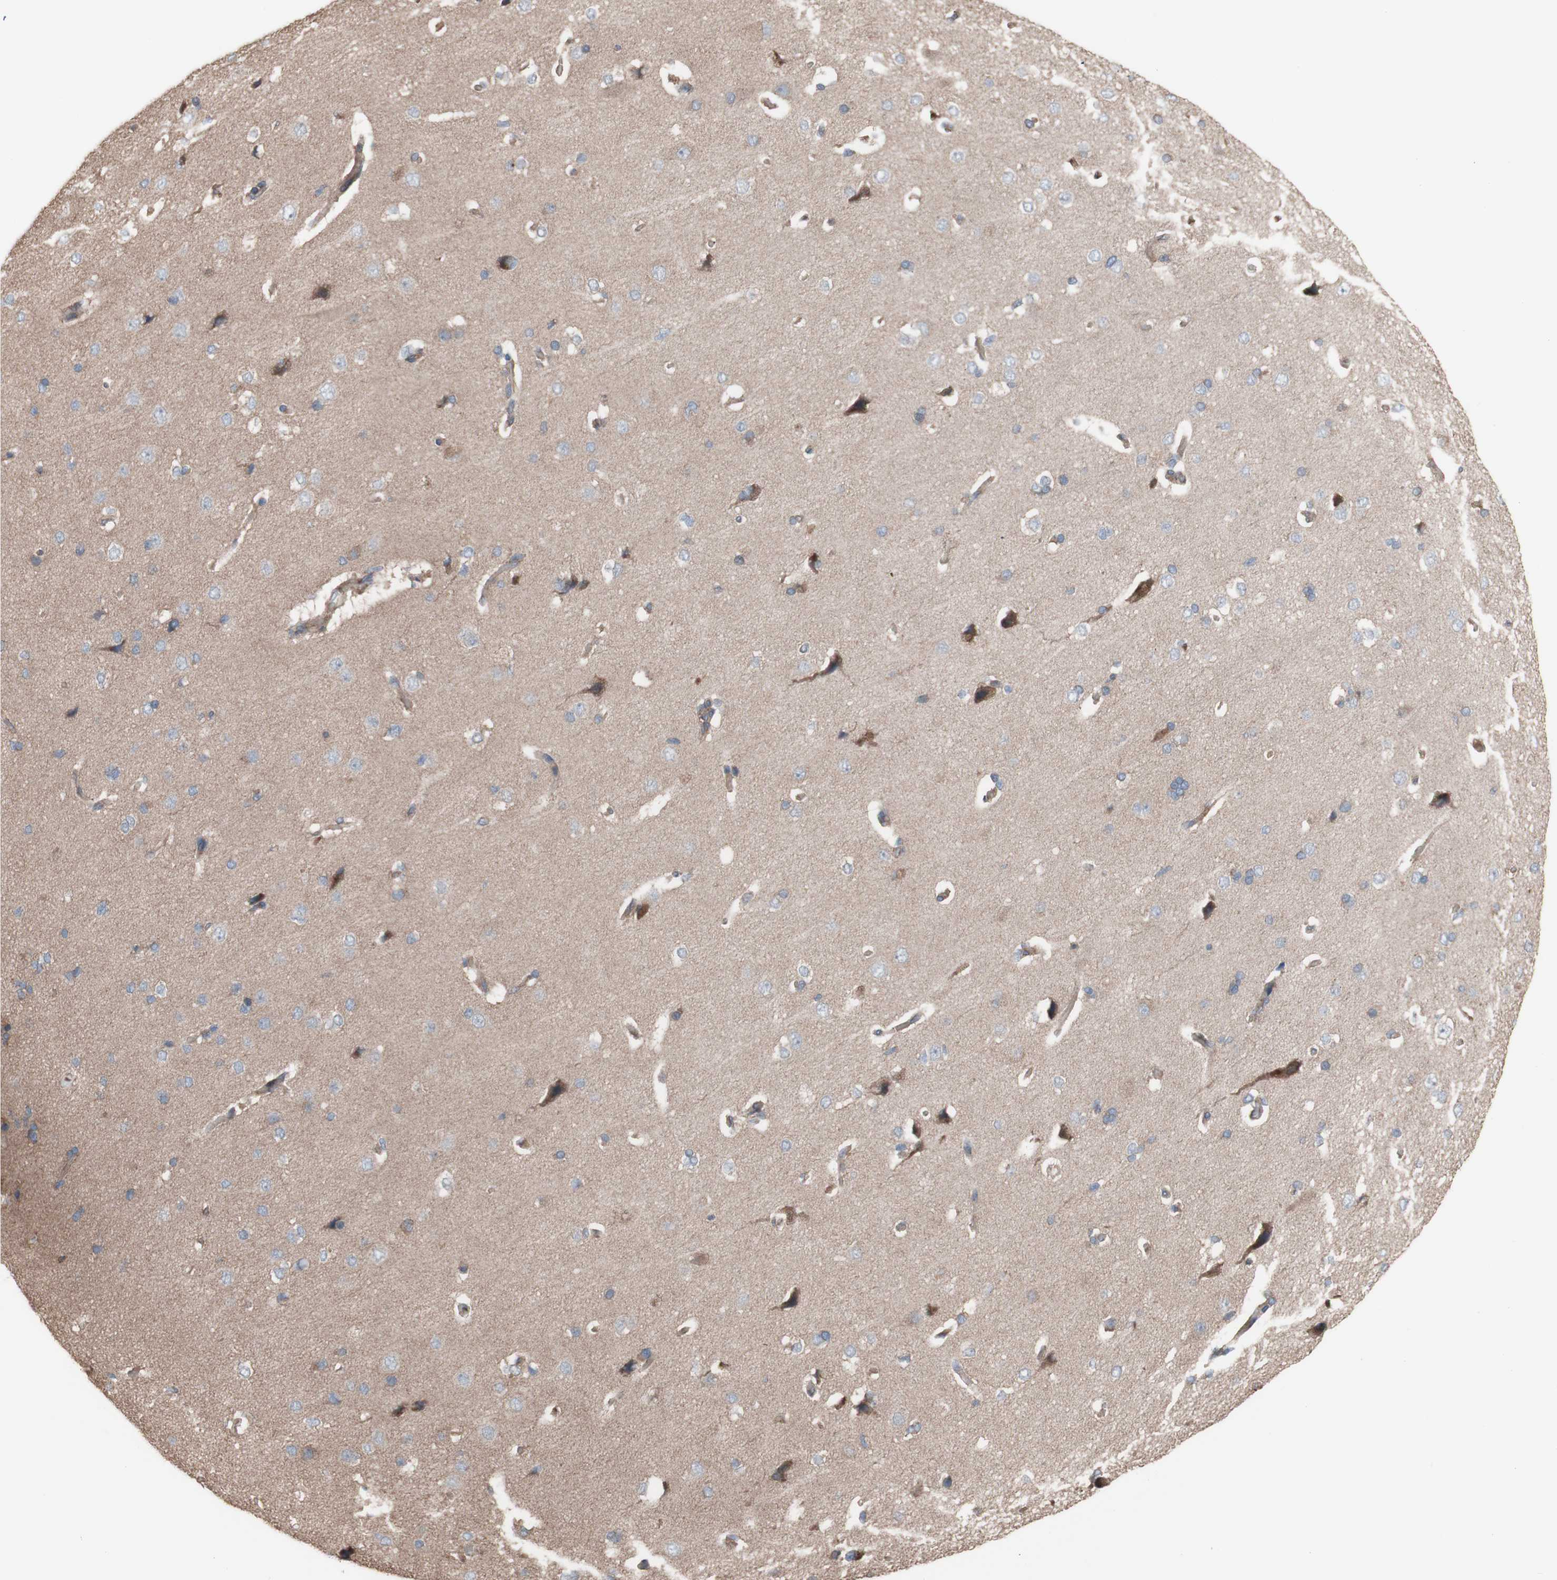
{"staining": {"intensity": "weak", "quantity": "25%-75%", "location": "cytoplasmic/membranous"}, "tissue": "cerebral cortex", "cell_type": "Endothelial cells", "image_type": "normal", "snomed": [{"axis": "morphology", "description": "Normal tissue, NOS"}, {"axis": "topography", "description": "Cerebral cortex"}], "caption": "IHC image of normal cerebral cortex: human cerebral cortex stained using IHC reveals low levels of weak protein expression localized specifically in the cytoplasmic/membranous of endothelial cells, appearing as a cytoplasmic/membranous brown color.", "gene": "COPB1", "patient": {"sex": "male", "age": 62}}